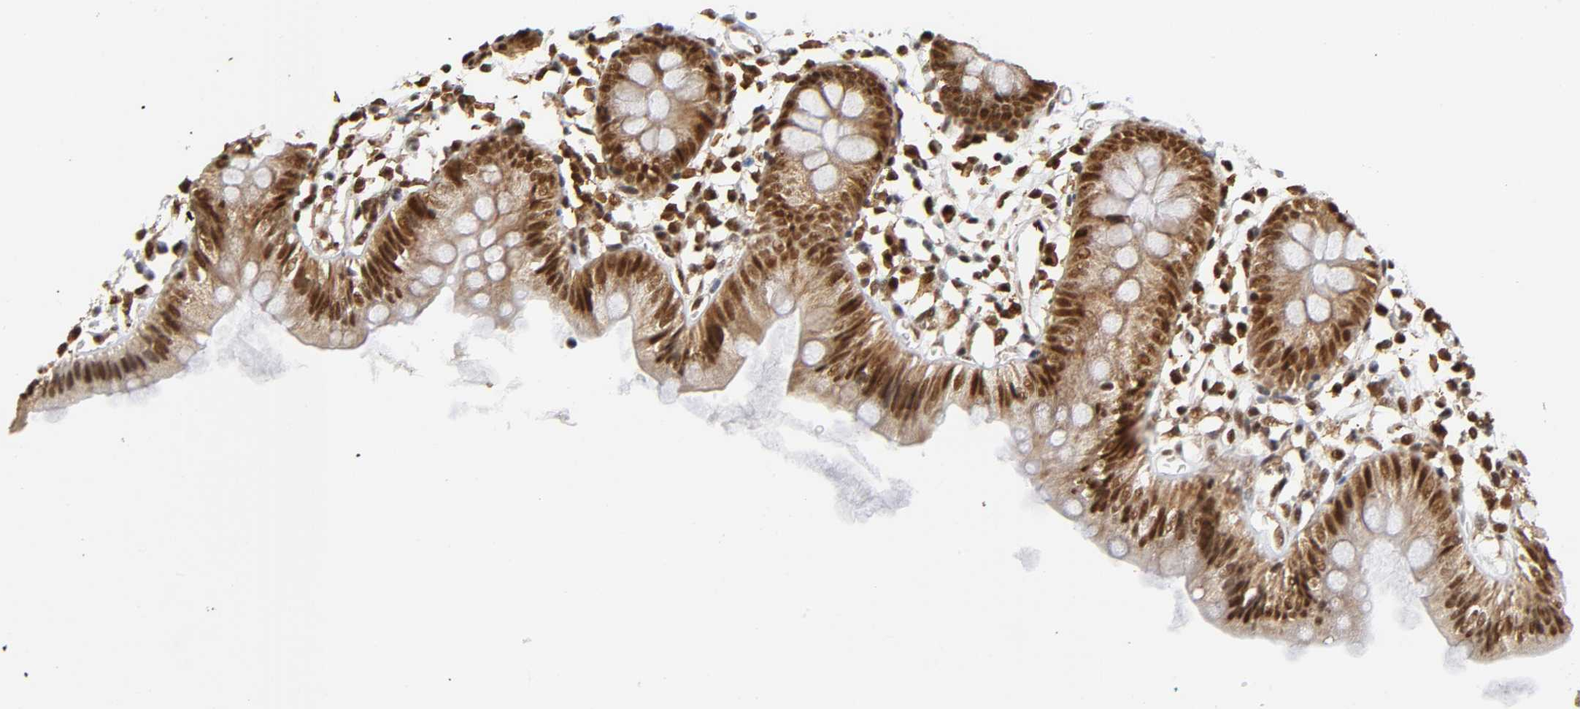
{"staining": {"intensity": "strong", "quantity": ">75%", "location": "nuclear"}, "tissue": "colon", "cell_type": "Endothelial cells", "image_type": "normal", "snomed": [{"axis": "morphology", "description": "Normal tissue, NOS"}, {"axis": "topography", "description": "Colon"}], "caption": "This histopathology image shows immunohistochemistry staining of benign colon, with high strong nuclear expression in about >75% of endothelial cells.", "gene": "RNF122", "patient": {"sex": "male", "age": 14}}